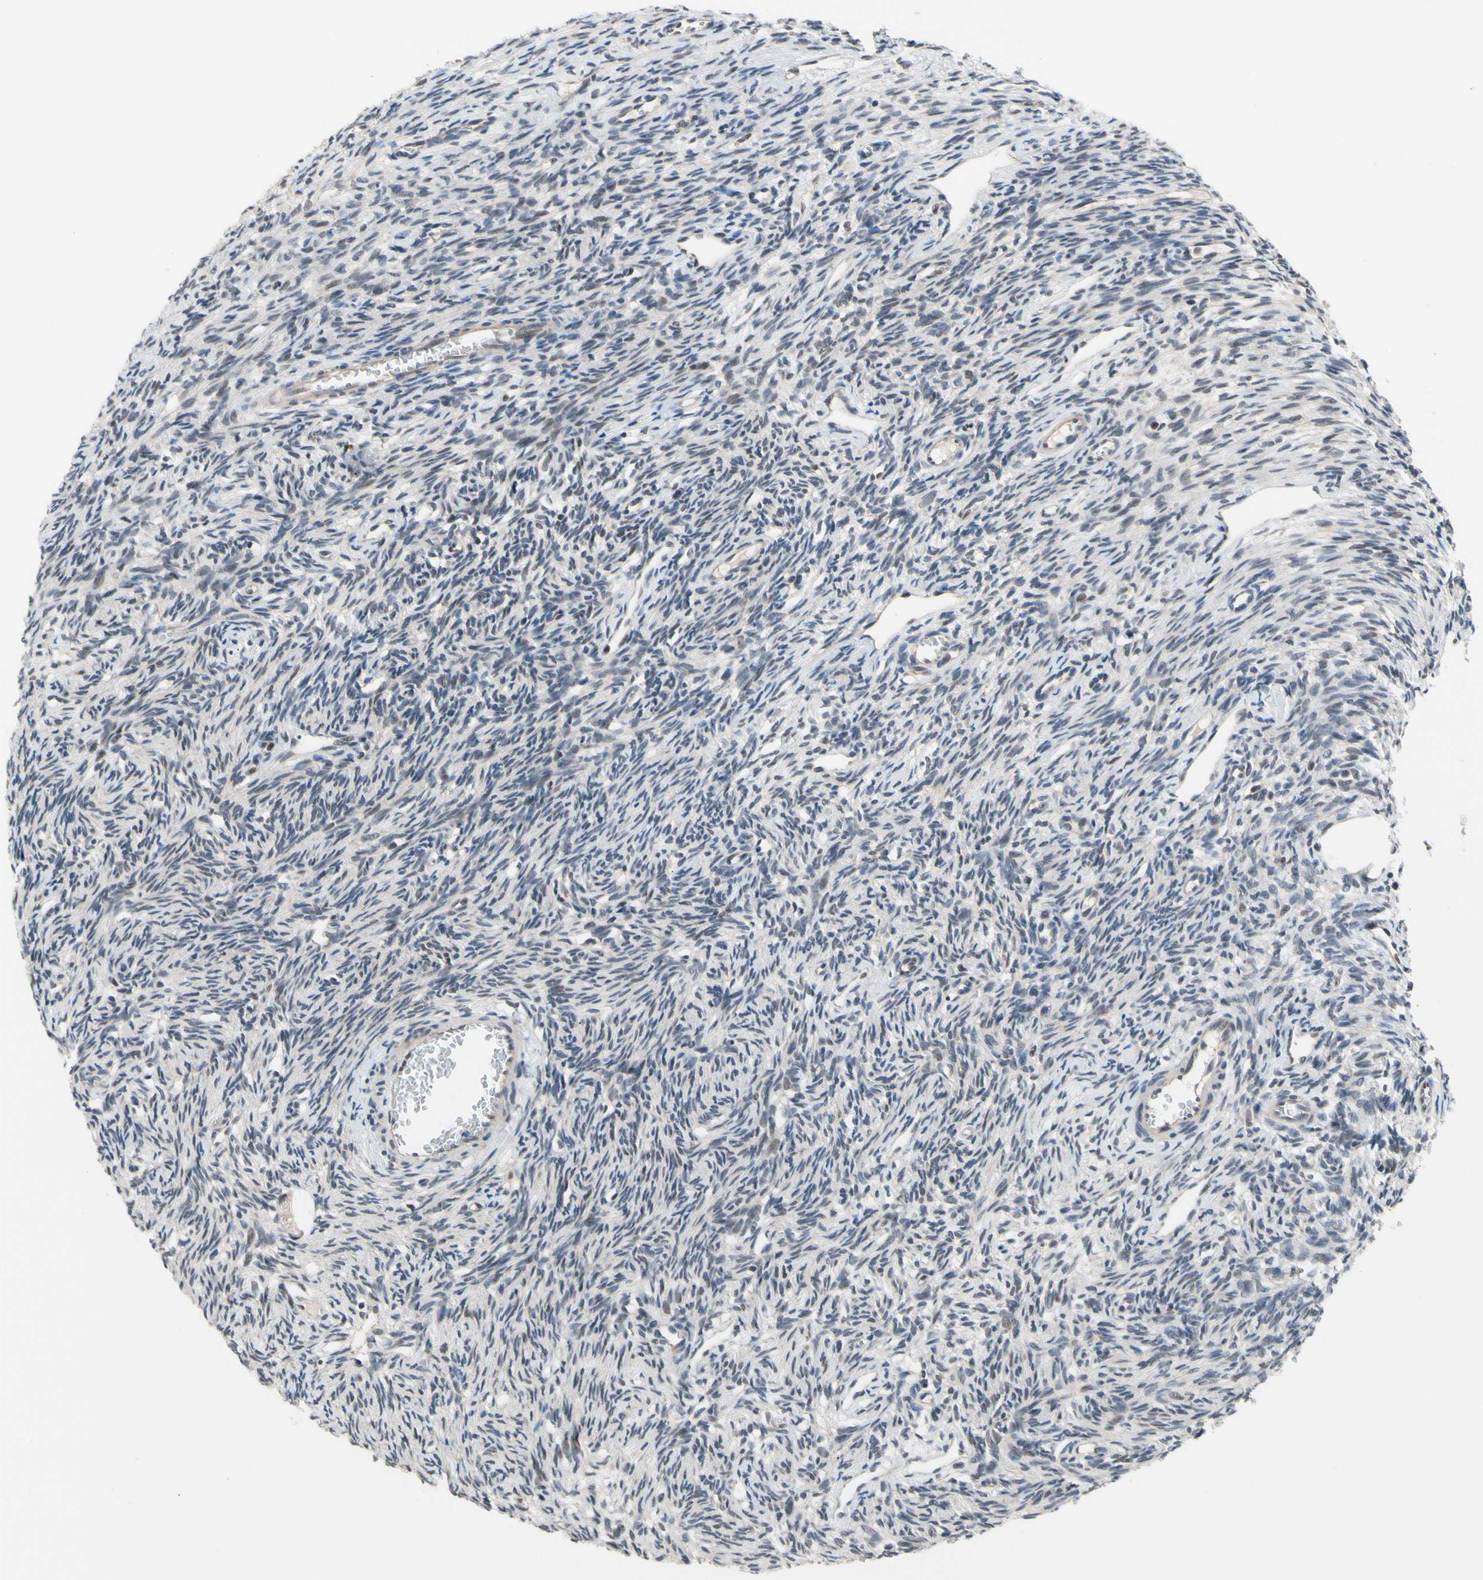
{"staining": {"intensity": "weak", "quantity": "<25%", "location": "cytoplasmic/membranous"}, "tissue": "ovary", "cell_type": "Ovarian stroma cells", "image_type": "normal", "snomed": [{"axis": "morphology", "description": "Normal tissue, NOS"}, {"axis": "topography", "description": "Ovary"}], "caption": "Immunohistochemistry (IHC) micrograph of normal ovary: ovary stained with DAB demonstrates no significant protein positivity in ovarian stroma cells.", "gene": "NGEF", "patient": {"sex": "female", "age": 33}}